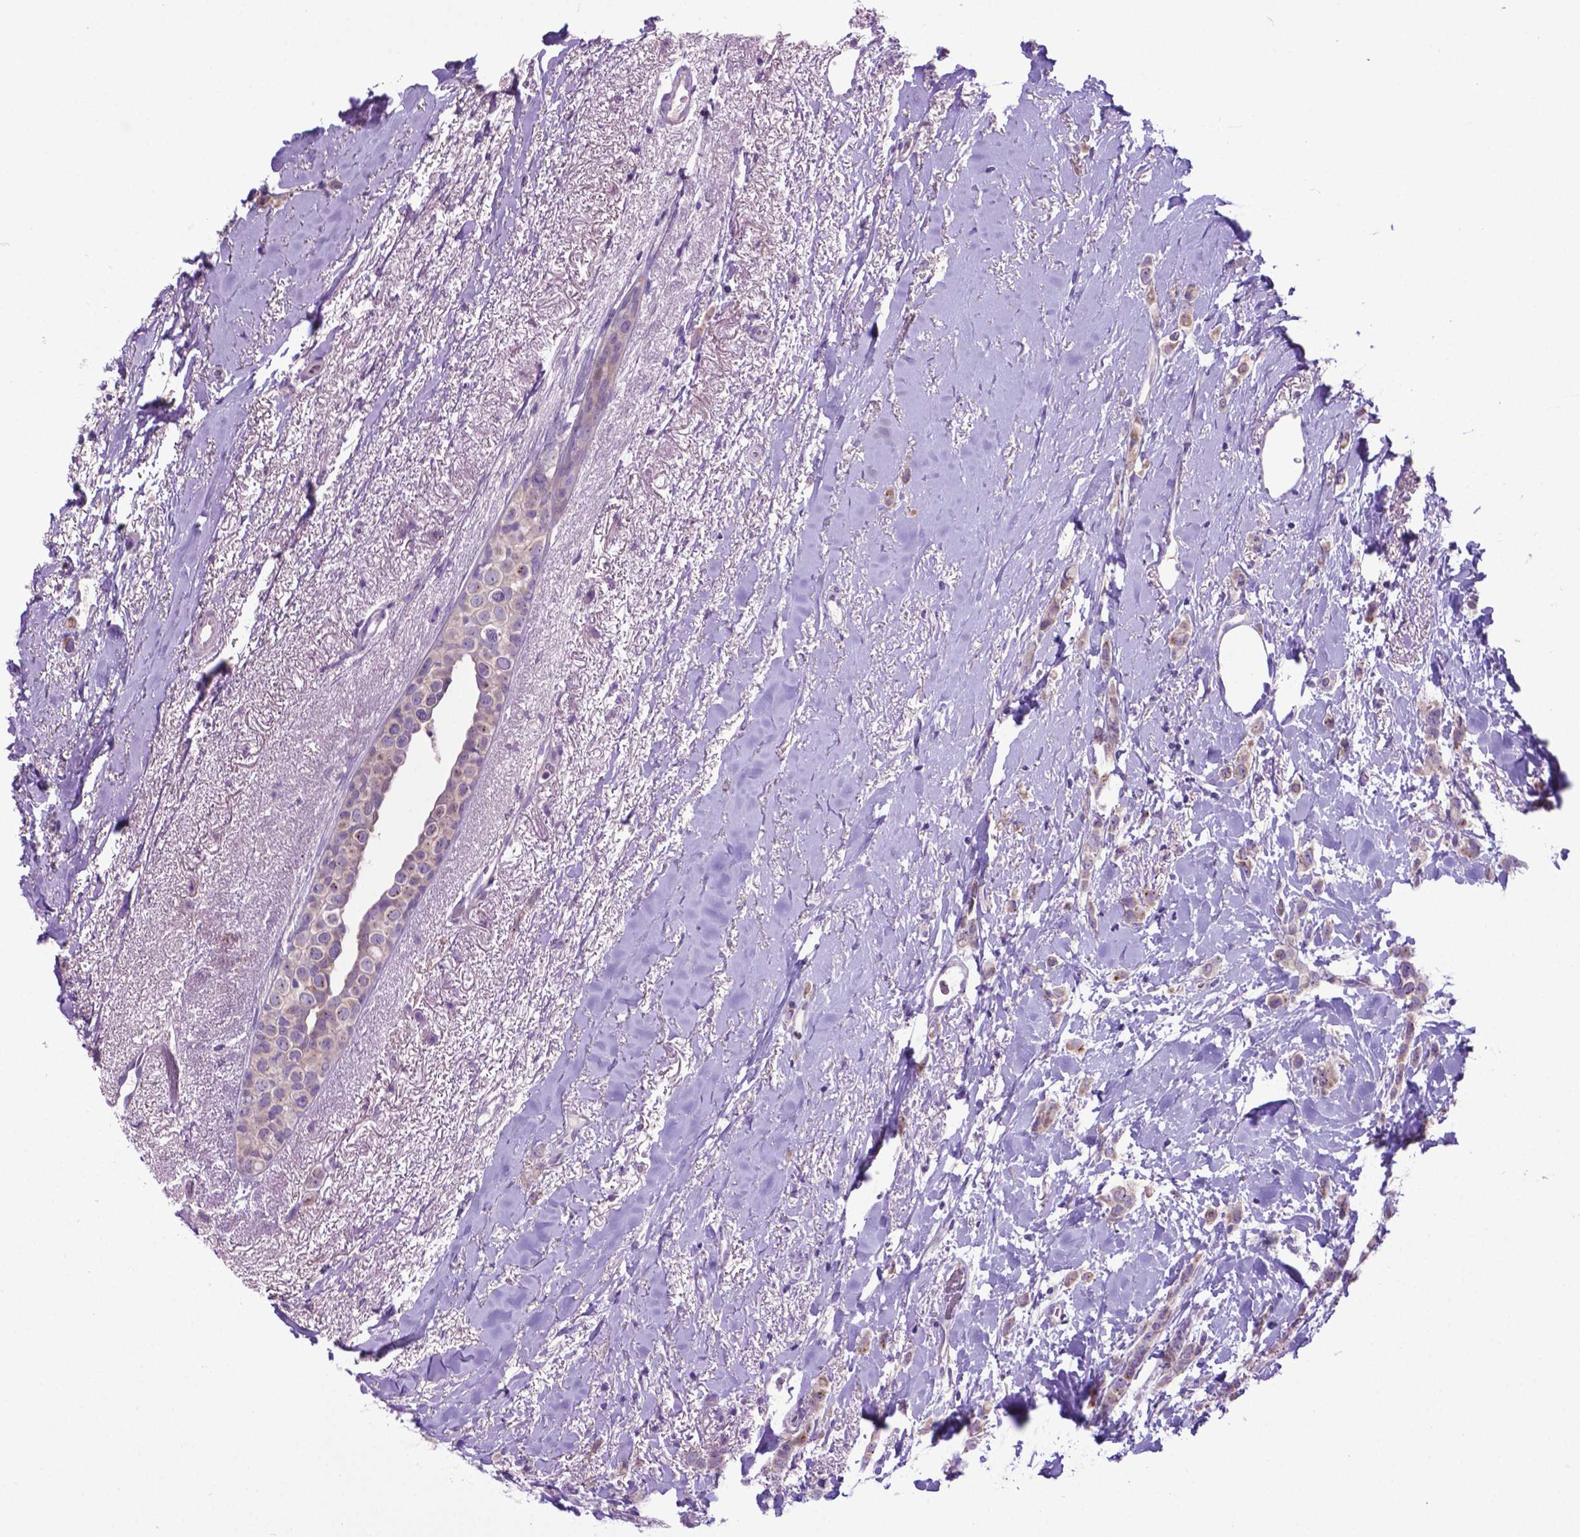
{"staining": {"intensity": "negative", "quantity": "none", "location": "none"}, "tissue": "breast cancer", "cell_type": "Tumor cells", "image_type": "cancer", "snomed": [{"axis": "morphology", "description": "Lobular carcinoma"}, {"axis": "topography", "description": "Breast"}], "caption": "Immunohistochemical staining of human breast lobular carcinoma displays no significant positivity in tumor cells. Brightfield microscopy of immunohistochemistry (IHC) stained with DAB (brown) and hematoxylin (blue), captured at high magnification.", "gene": "ADRA2B", "patient": {"sex": "female", "age": 66}}